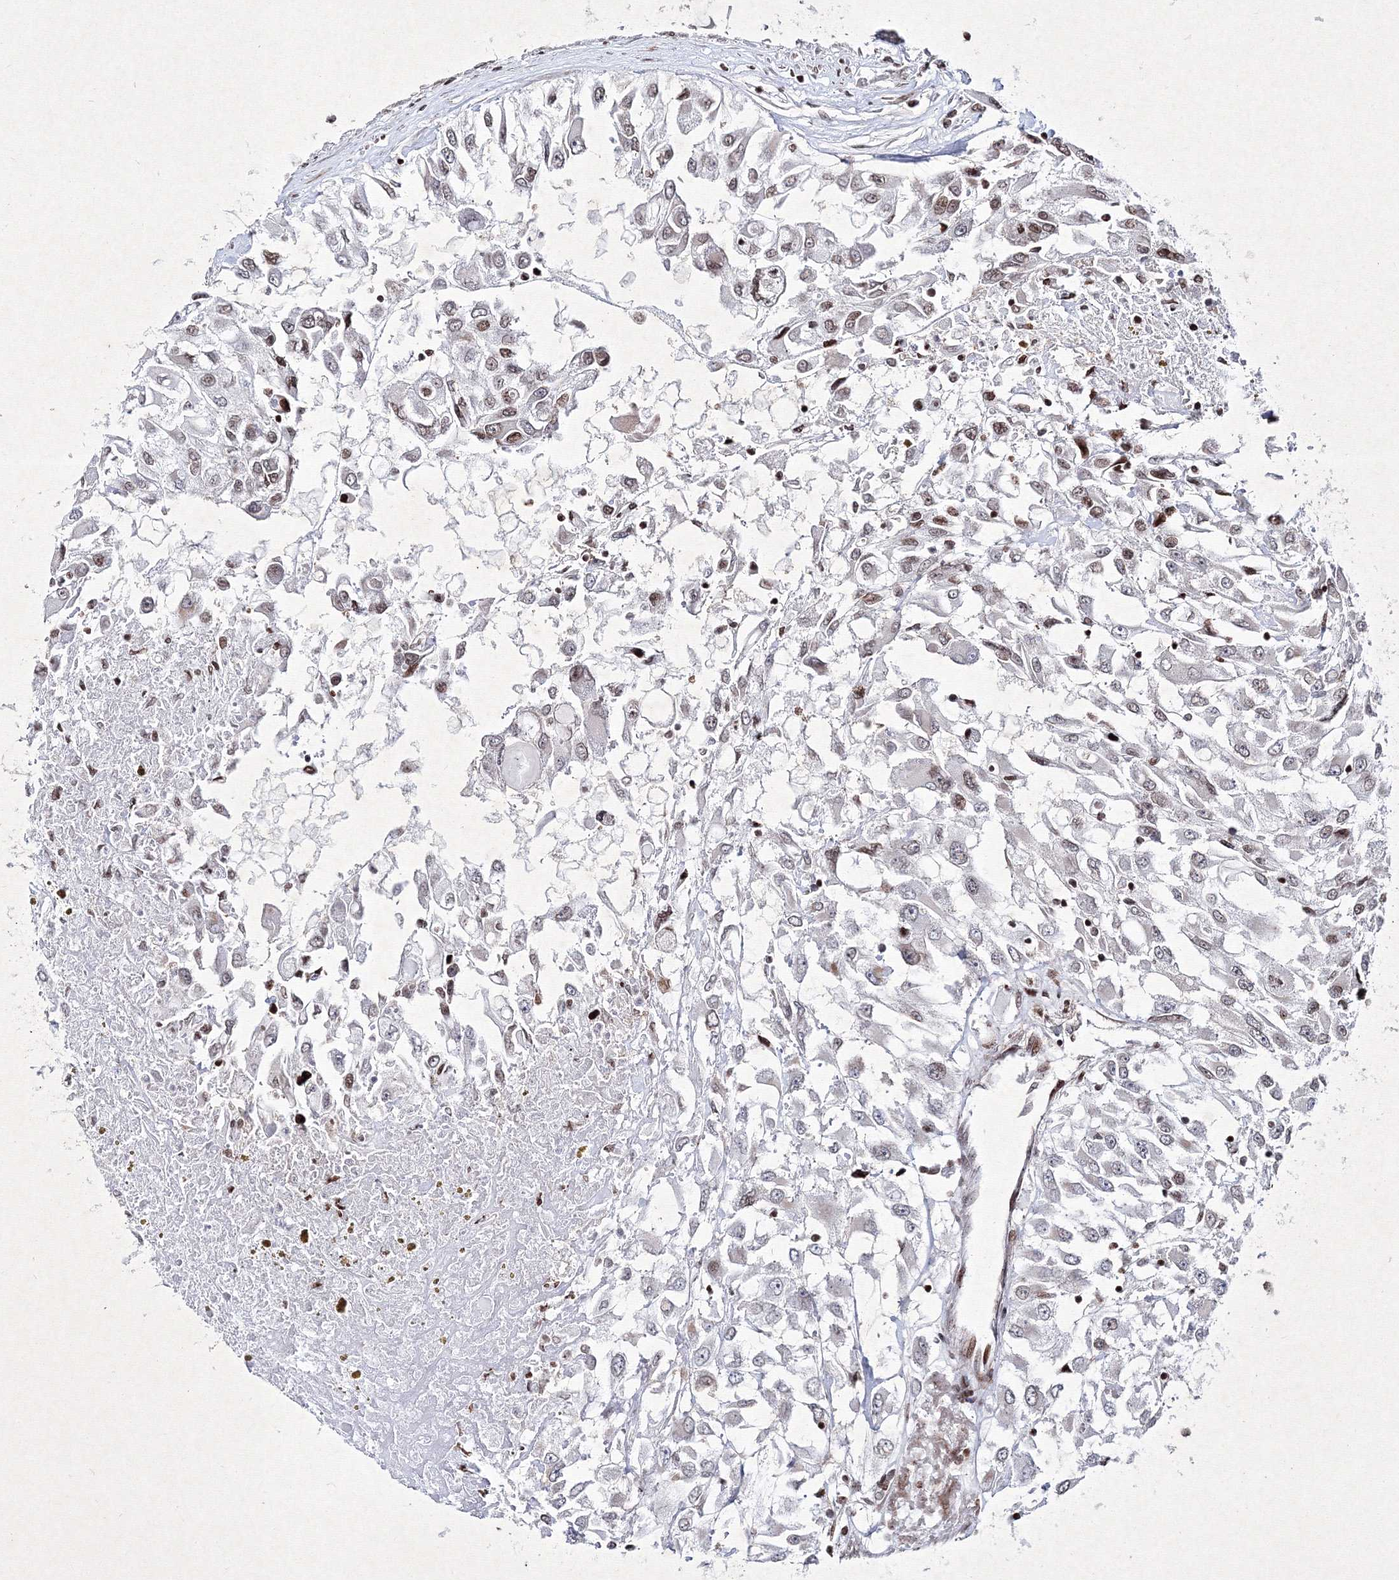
{"staining": {"intensity": "weak", "quantity": "<25%", "location": "nuclear"}, "tissue": "renal cancer", "cell_type": "Tumor cells", "image_type": "cancer", "snomed": [{"axis": "morphology", "description": "Adenocarcinoma, NOS"}, {"axis": "topography", "description": "Kidney"}], "caption": "Human adenocarcinoma (renal) stained for a protein using IHC displays no positivity in tumor cells.", "gene": "SMIM29", "patient": {"sex": "female", "age": 52}}